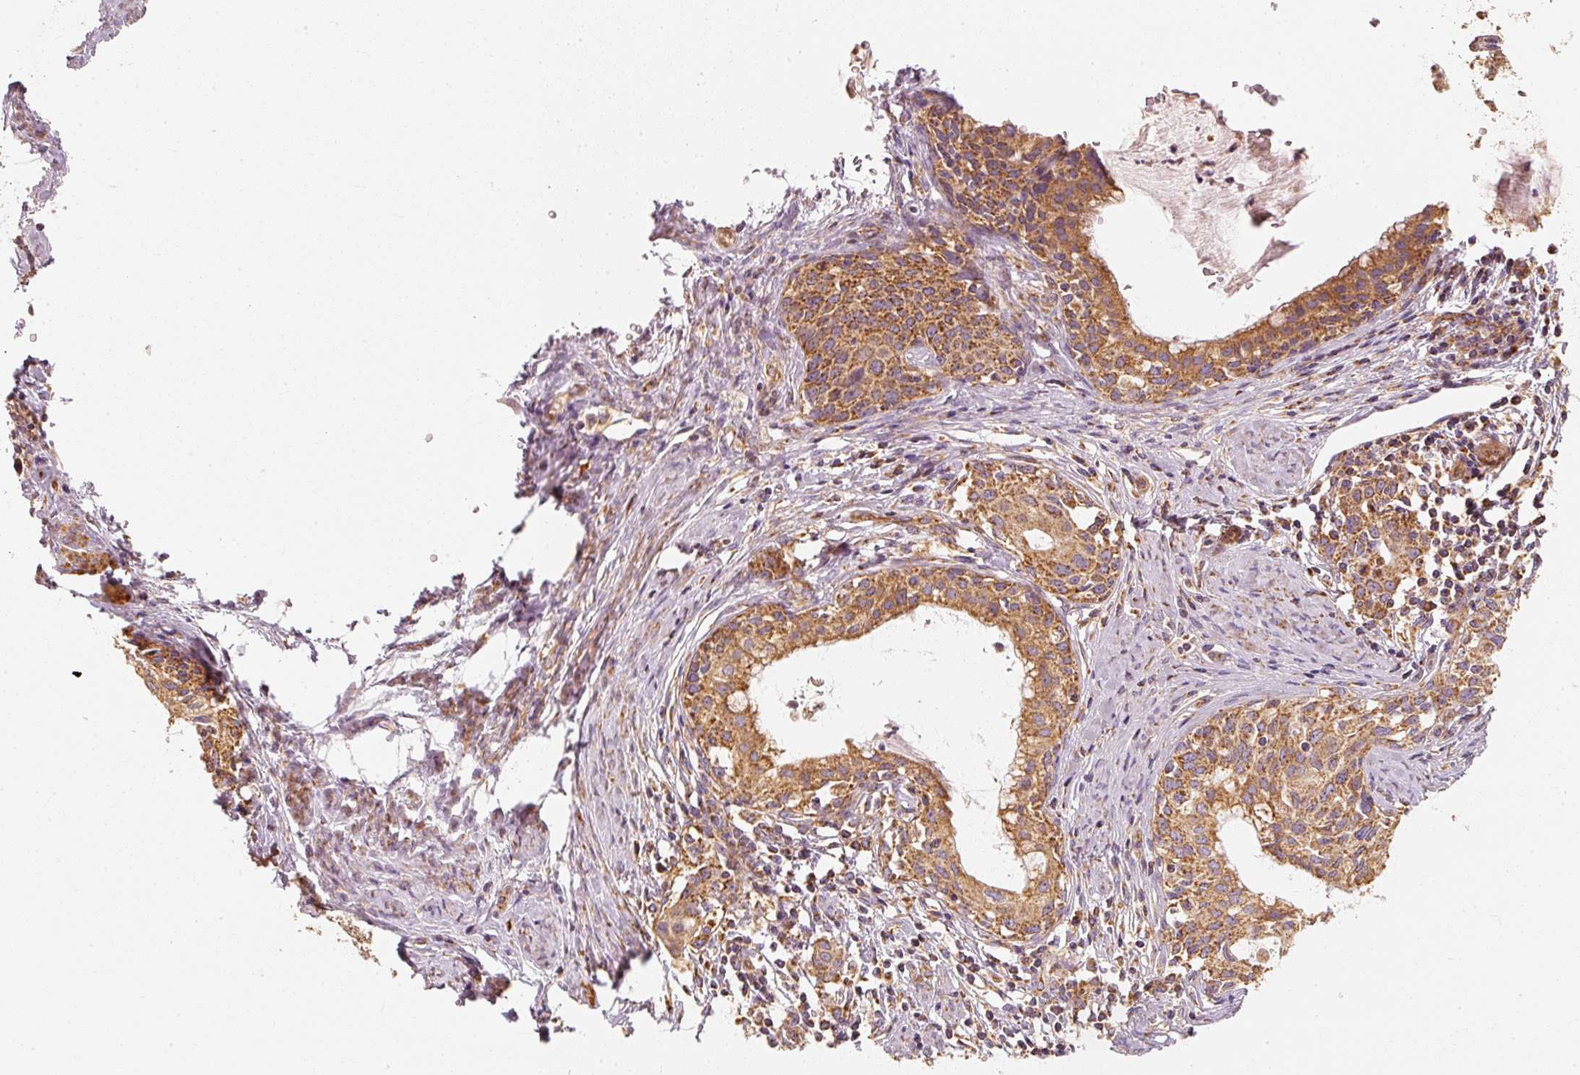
{"staining": {"intensity": "moderate", "quantity": ">75%", "location": "cytoplasmic/membranous"}, "tissue": "cervical cancer", "cell_type": "Tumor cells", "image_type": "cancer", "snomed": [{"axis": "morphology", "description": "Squamous cell carcinoma, NOS"}, {"axis": "morphology", "description": "Adenocarcinoma, NOS"}, {"axis": "topography", "description": "Cervix"}], "caption": "Protein staining exhibits moderate cytoplasmic/membranous expression in approximately >75% of tumor cells in cervical cancer. Nuclei are stained in blue.", "gene": "TOMM40", "patient": {"sex": "female", "age": 52}}